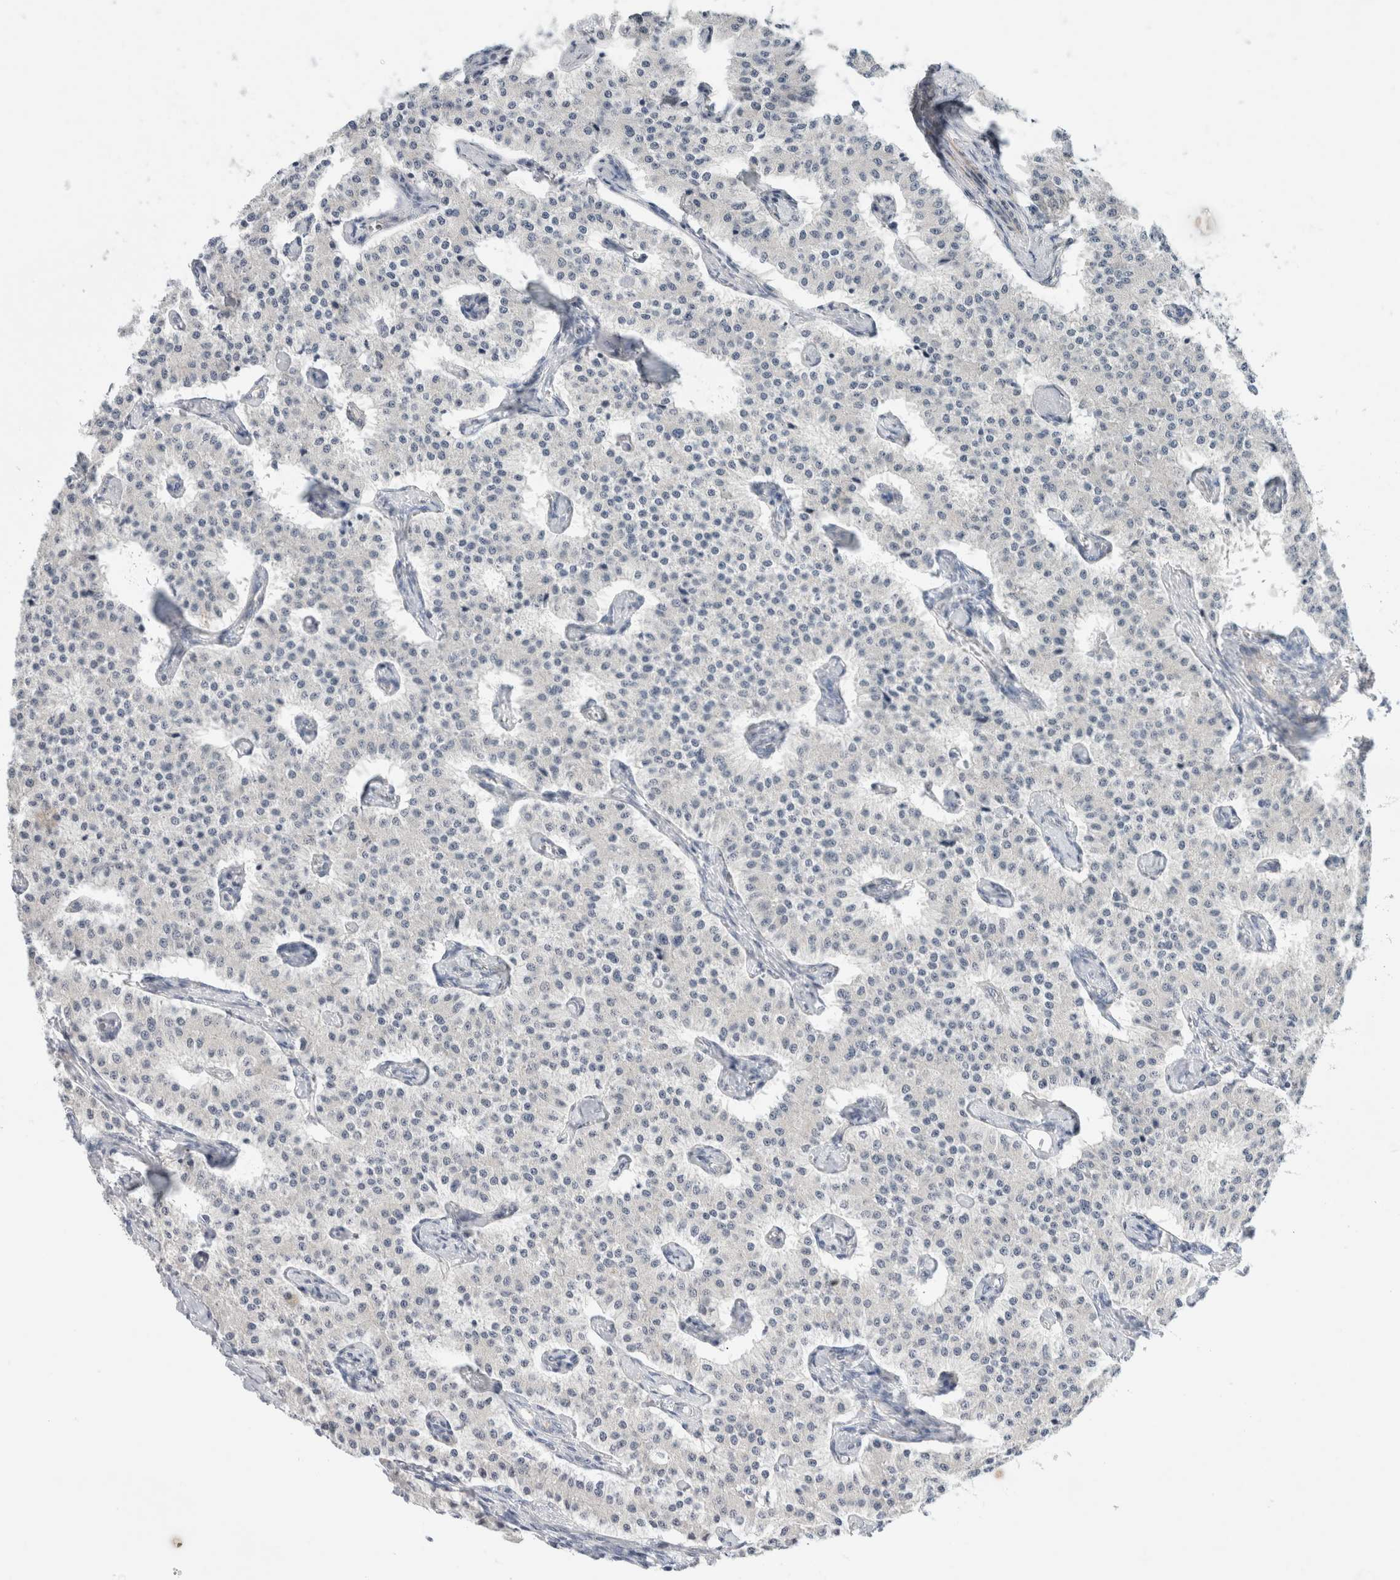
{"staining": {"intensity": "negative", "quantity": "none", "location": "none"}, "tissue": "carcinoid", "cell_type": "Tumor cells", "image_type": "cancer", "snomed": [{"axis": "morphology", "description": "Carcinoid, malignant, NOS"}, {"axis": "topography", "description": "Colon"}], "caption": "Tumor cells are negative for brown protein staining in carcinoid. Nuclei are stained in blue.", "gene": "KNL1", "patient": {"sex": "female", "age": 52}}